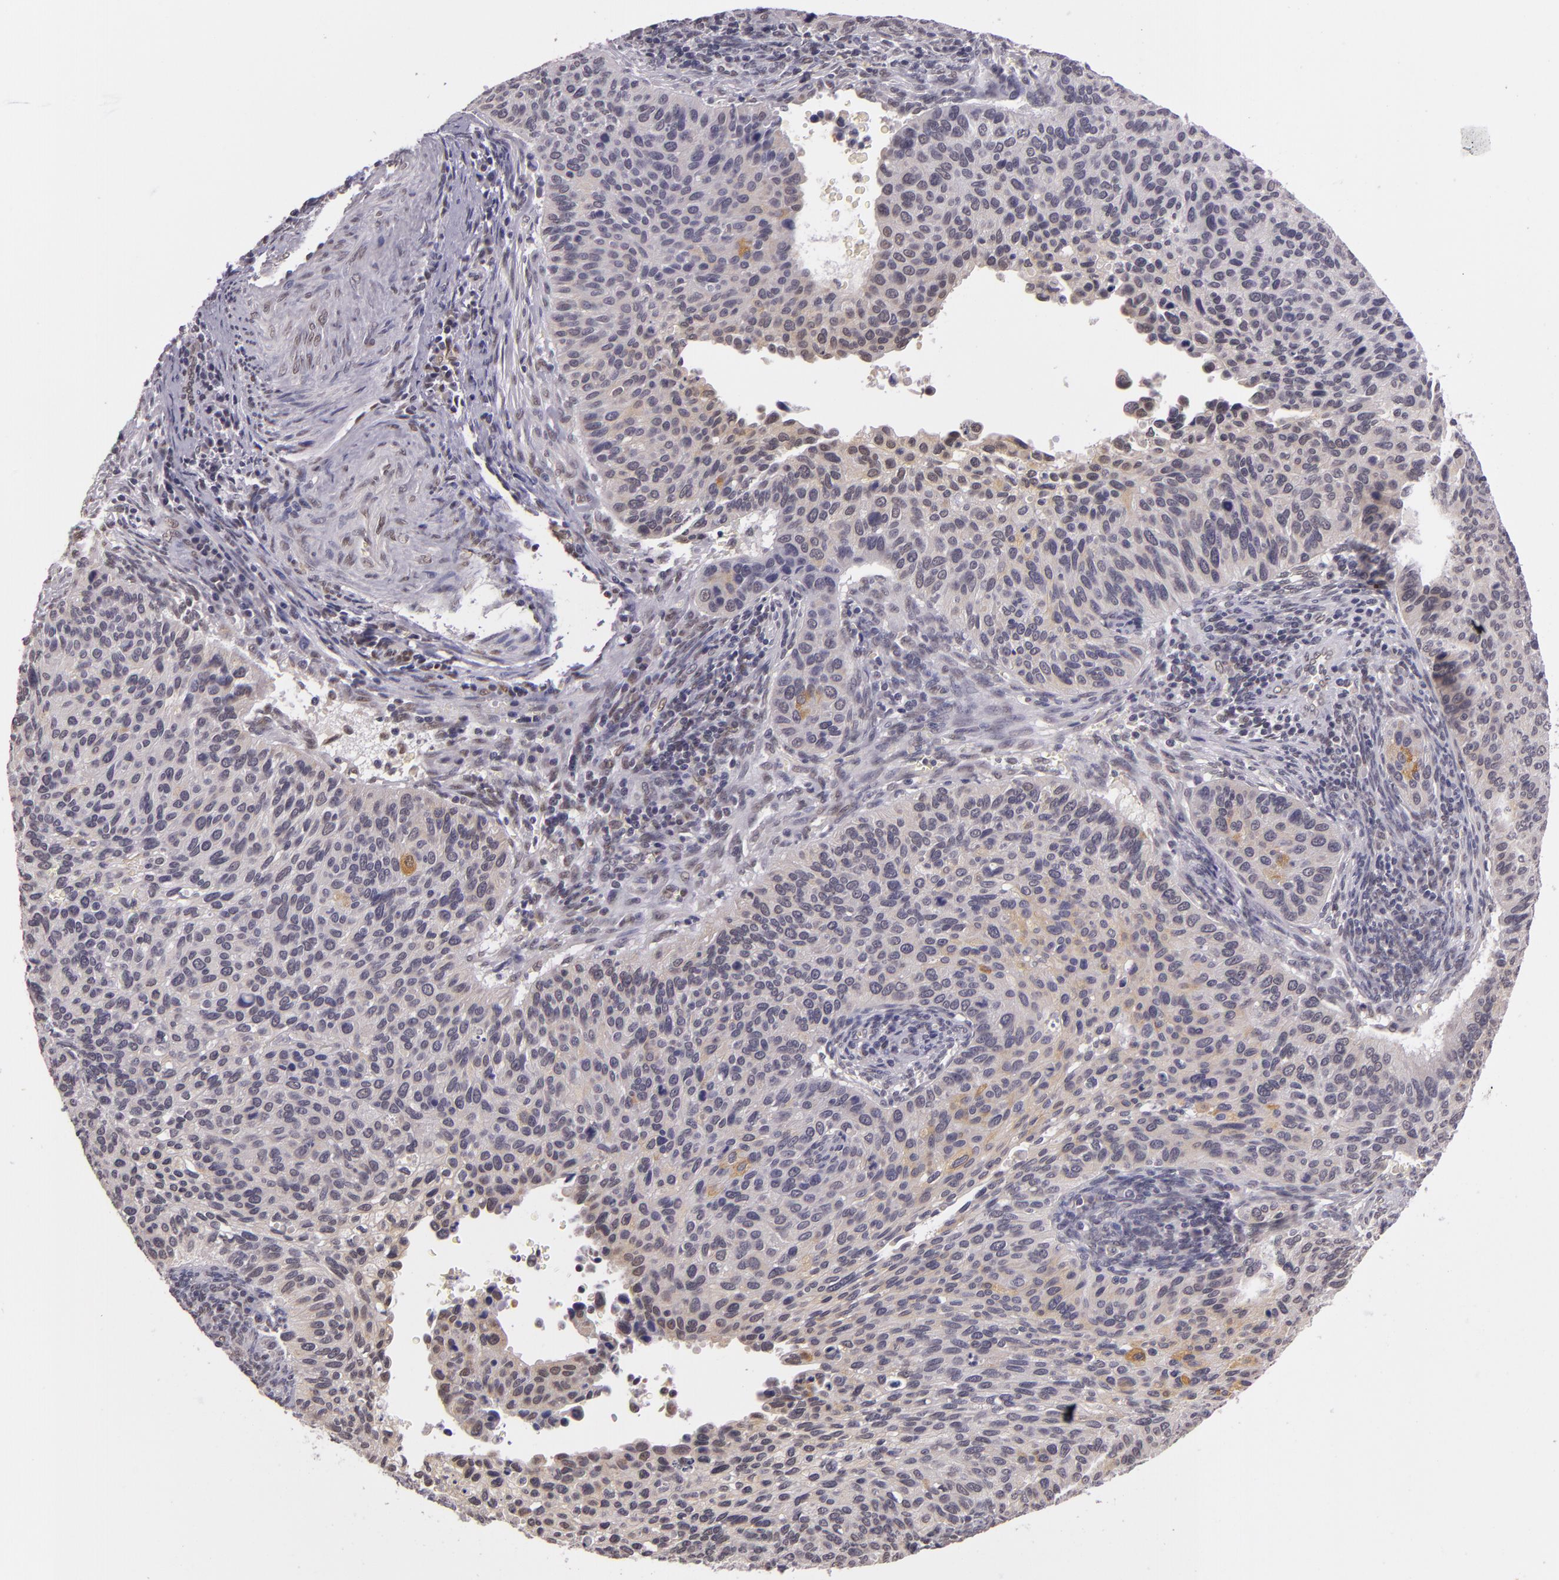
{"staining": {"intensity": "weak", "quantity": "<25%", "location": "nuclear"}, "tissue": "cervical cancer", "cell_type": "Tumor cells", "image_type": "cancer", "snomed": [{"axis": "morphology", "description": "Adenocarcinoma, NOS"}, {"axis": "topography", "description": "Cervix"}], "caption": "There is no significant staining in tumor cells of cervical cancer.", "gene": "ALX1", "patient": {"sex": "female", "age": 29}}